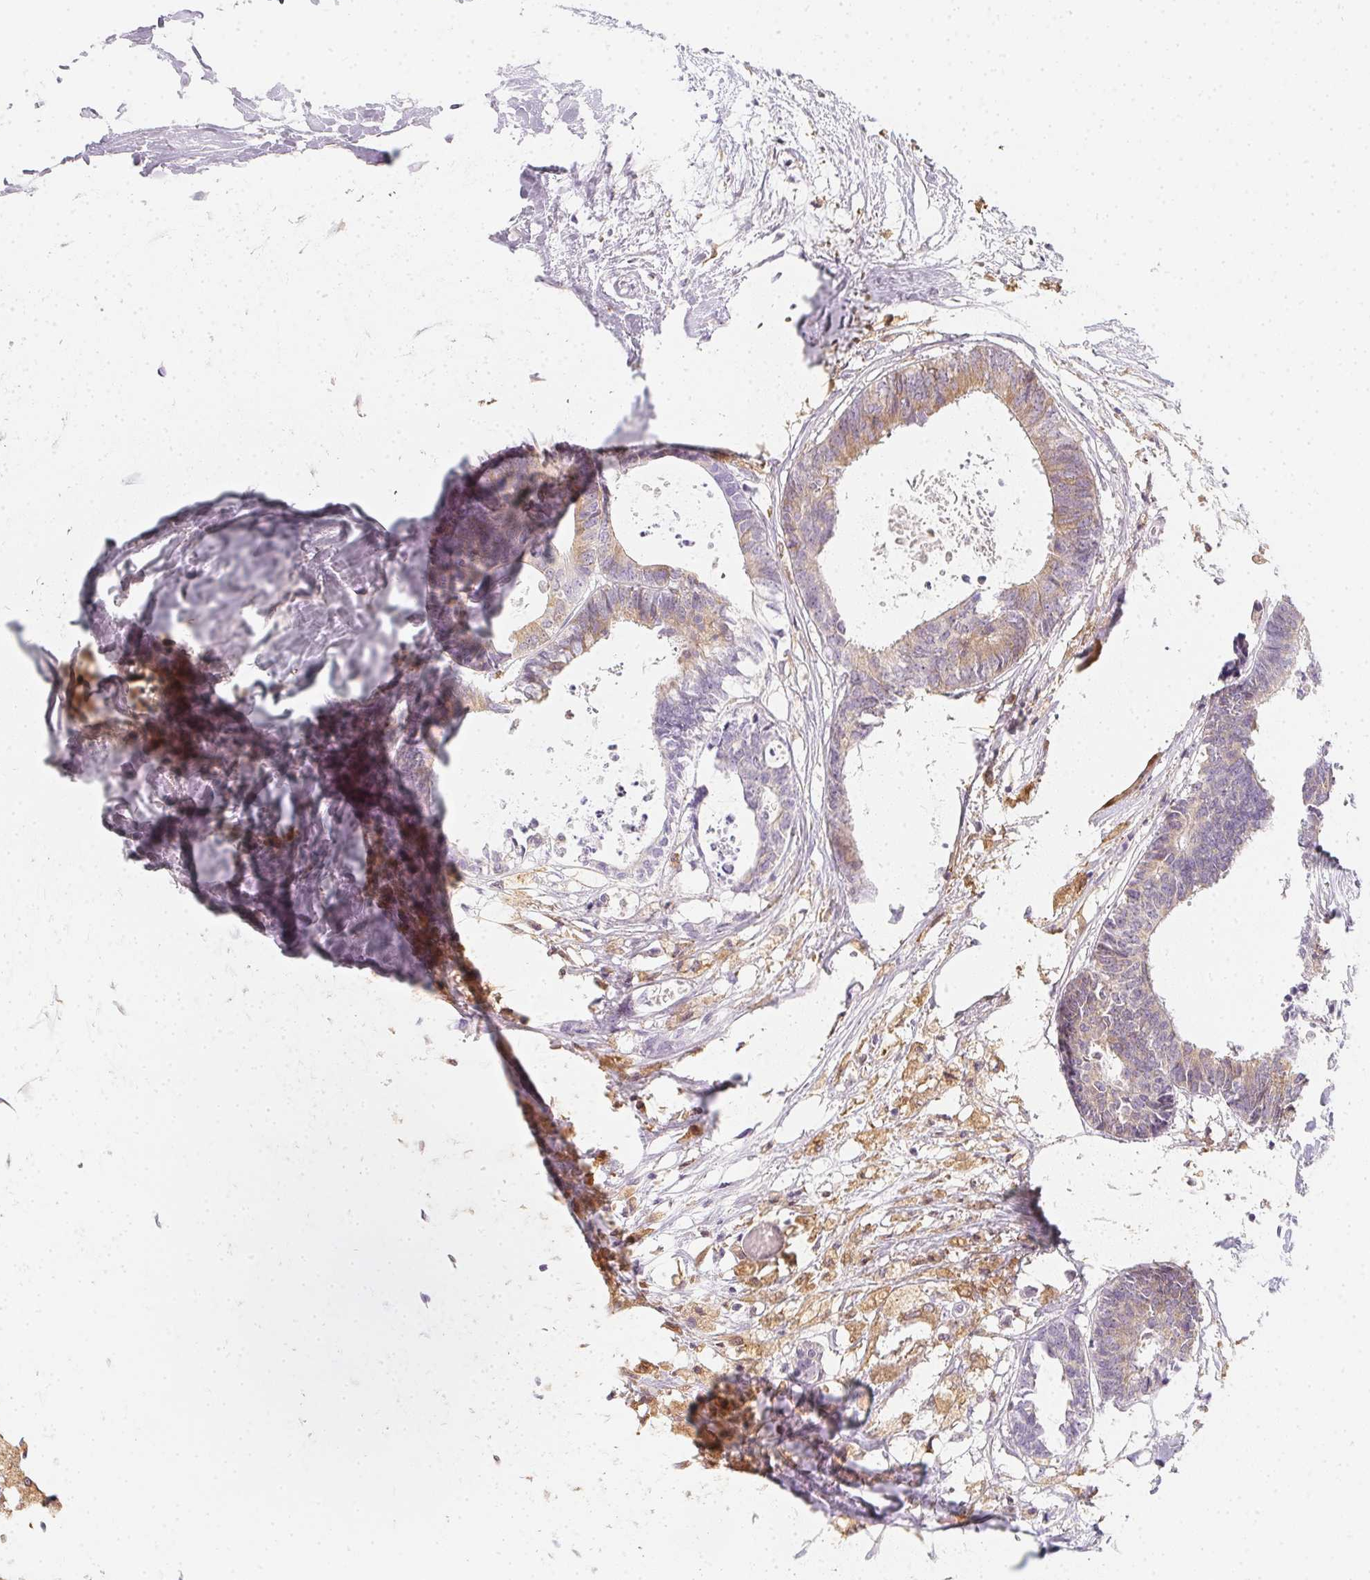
{"staining": {"intensity": "weak", "quantity": "25%-75%", "location": "cytoplasmic/membranous"}, "tissue": "colorectal cancer", "cell_type": "Tumor cells", "image_type": "cancer", "snomed": [{"axis": "morphology", "description": "Adenocarcinoma, NOS"}, {"axis": "topography", "description": "Colon"}, {"axis": "topography", "description": "Rectum"}], "caption": "A micrograph of colorectal adenocarcinoma stained for a protein reveals weak cytoplasmic/membranous brown staining in tumor cells.", "gene": "SOAT1", "patient": {"sex": "male", "age": 57}}